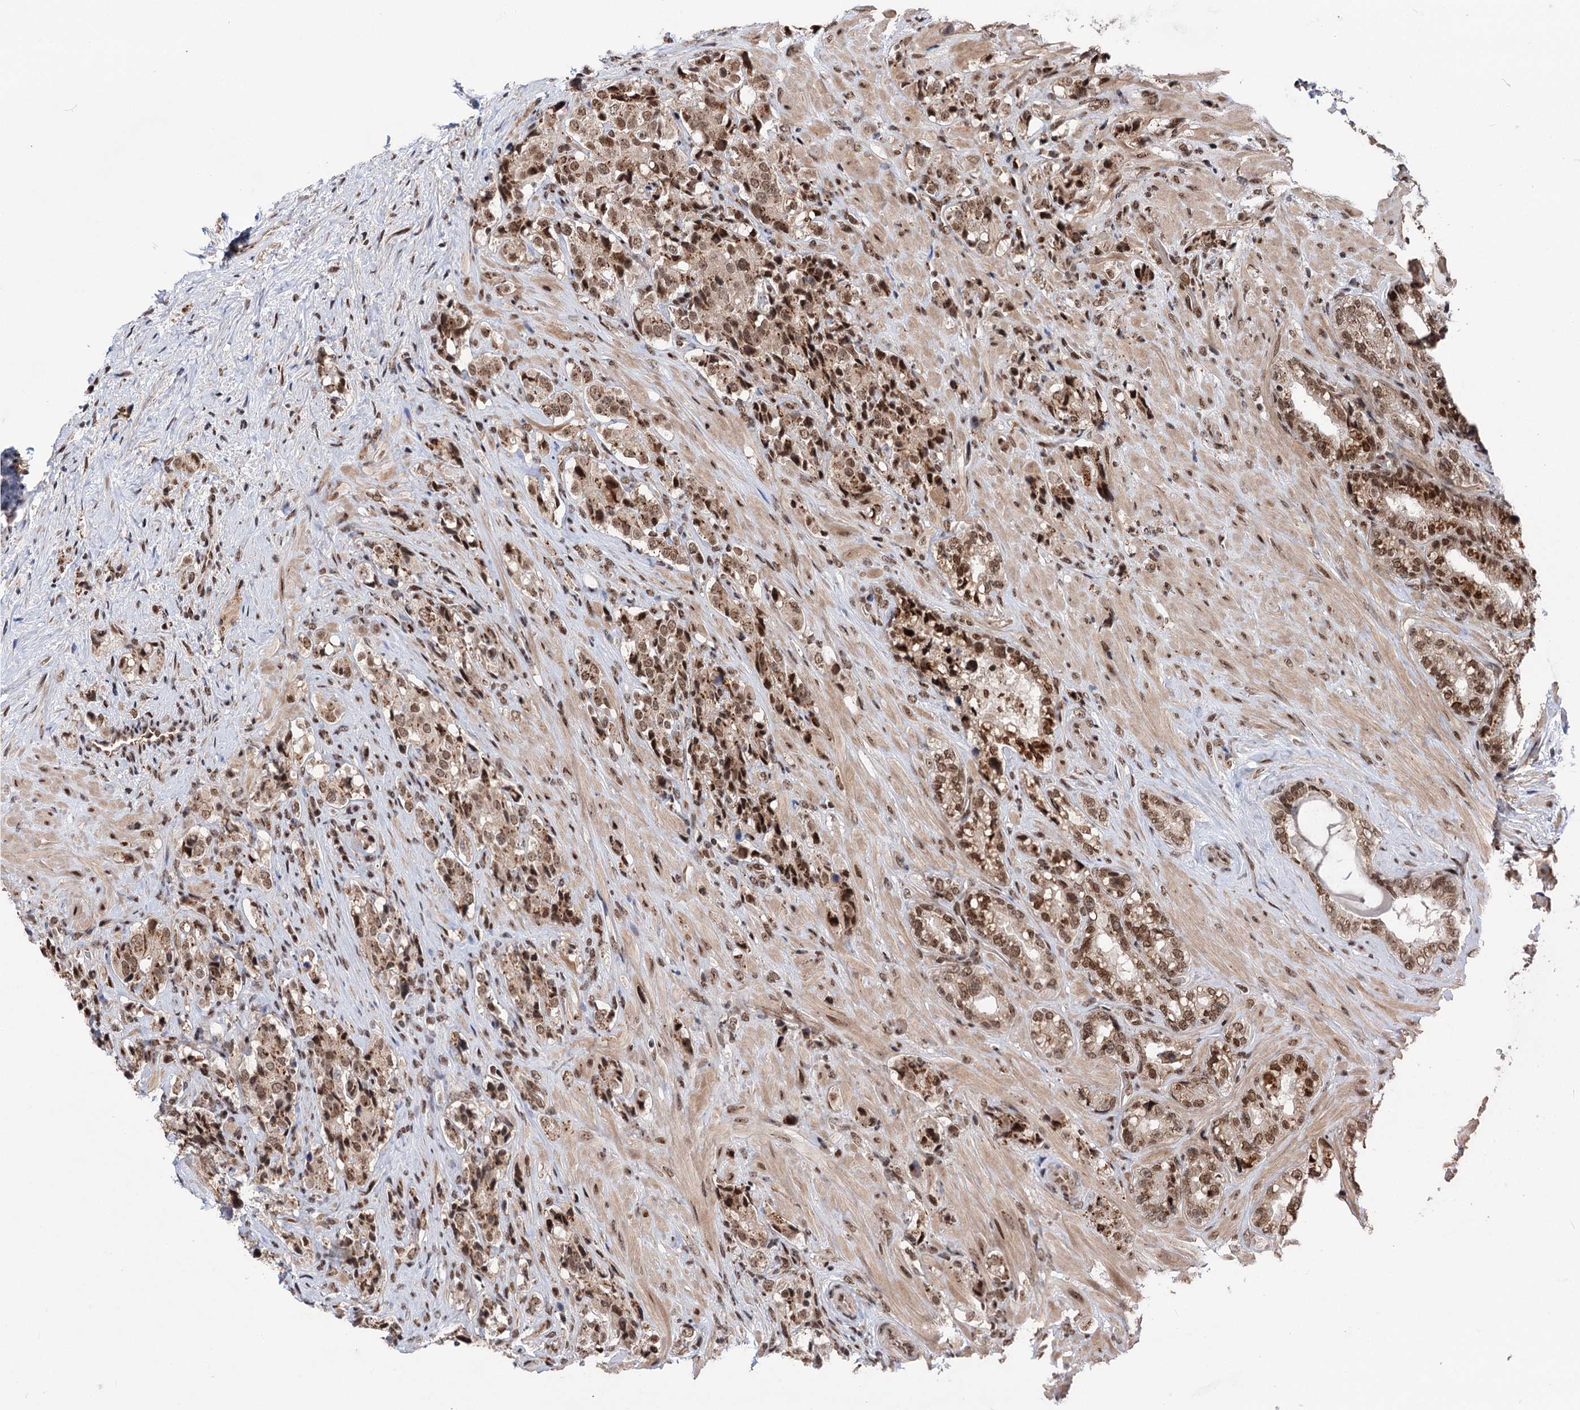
{"staining": {"intensity": "moderate", "quantity": ">75%", "location": "nuclear"}, "tissue": "prostate cancer", "cell_type": "Tumor cells", "image_type": "cancer", "snomed": [{"axis": "morphology", "description": "Adenocarcinoma, High grade"}, {"axis": "topography", "description": "Prostate"}], "caption": "A micrograph showing moderate nuclear staining in approximately >75% of tumor cells in prostate cancer (high-grade adenocarcinoma), as visualized by brown immunohistochemical staining.", "gene": "MAML1", "patient": {"sex": "male", "age": 65}}